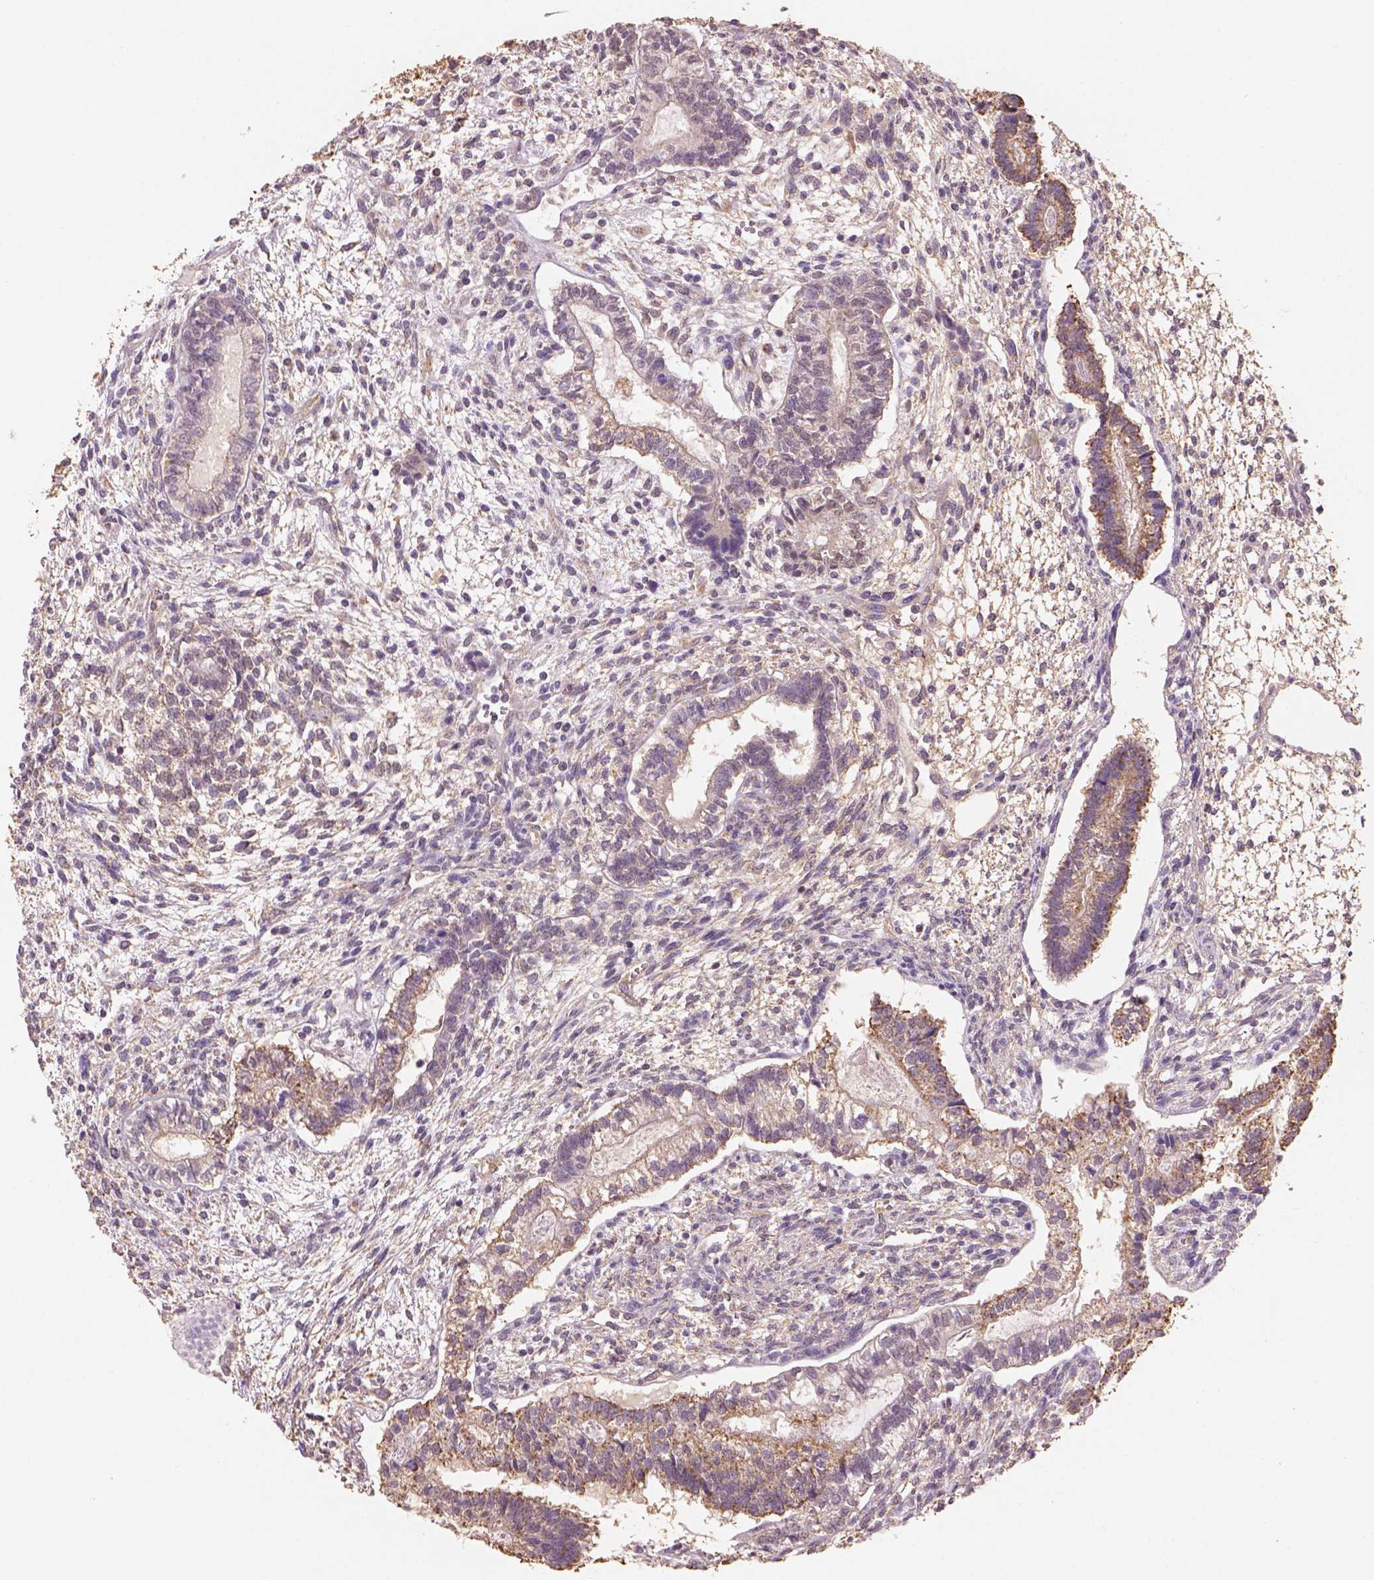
{"staining": {"intensity": "moderate", "quantity": "25%-75%", "location": "cytoplasmic/membranous"}, "tissue": "testis cancer", "cell_type": "Tumor cells", "image_type": "cancer", "snomed": [{"axis": "morphology", "description": "Carcinoma, Embryonal, NOS"}, {"axis": "topography", "description": "Testis"}], "caption": "Testis cancer stained with a brown dye exhibits moderate cytoplasmic/membranous positive expression in about 25%-75% of tumor cells.", "gene": "AP2B1", "patient": {"sex": "male", "age": 37}}